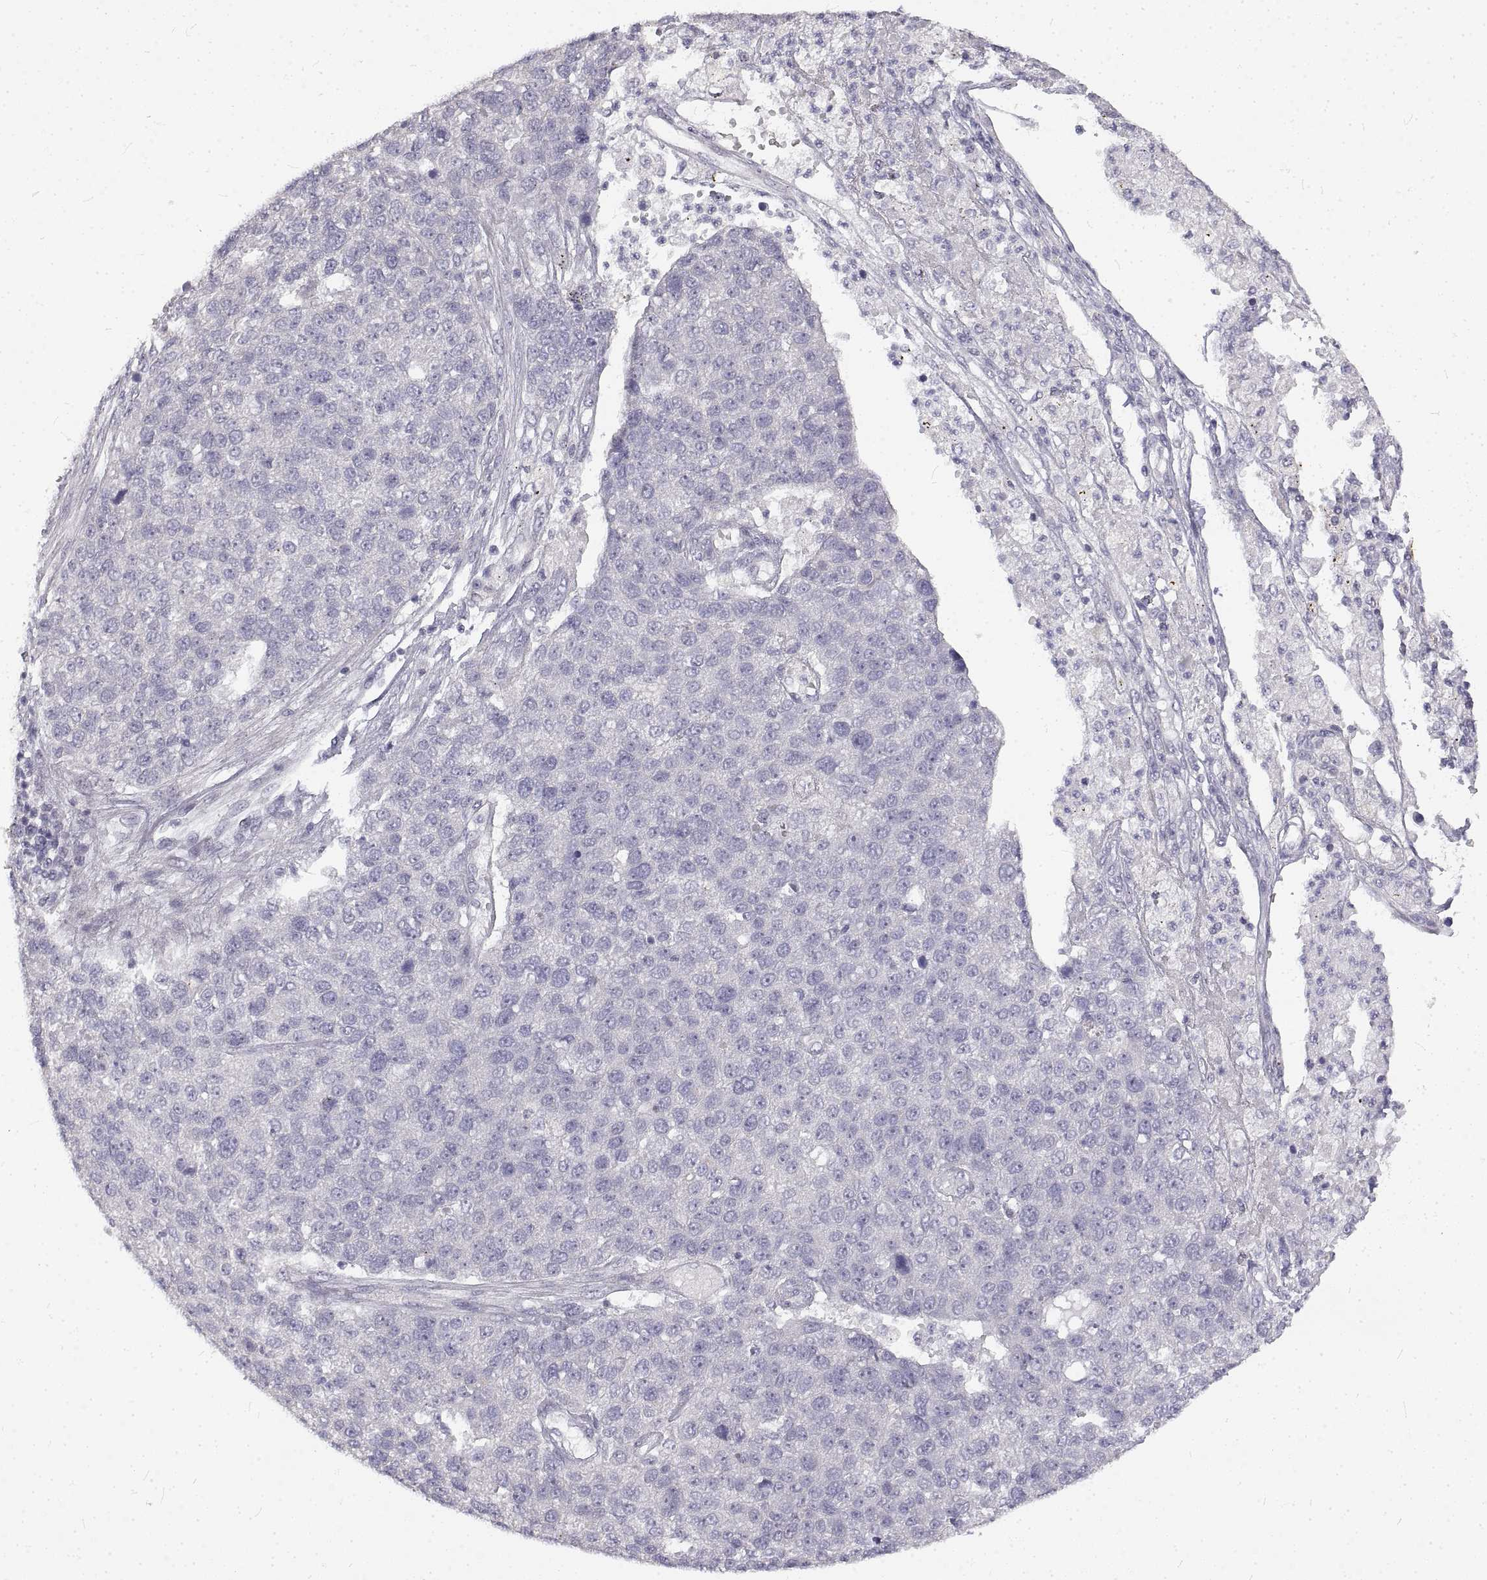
{"staining": {"intensity": "negative", "quantity": "none", "location": "none"}, "tissue": "pancreatic cancer", "cell_type": "Tumor cells", "image_type": "cancer", "snomed": [{"axis": "morphology", "description": "Adenocarcinoma, NOS"}, {"axis": "topography", "description": "Pancreas"}], "caption": "Adenocarcinoma (pancreatic) was stained to show a protein in brown. There is no significant staining in tumor cells.", "gene": "ANO2", "patient": {"sex": "female", "age": 61}}